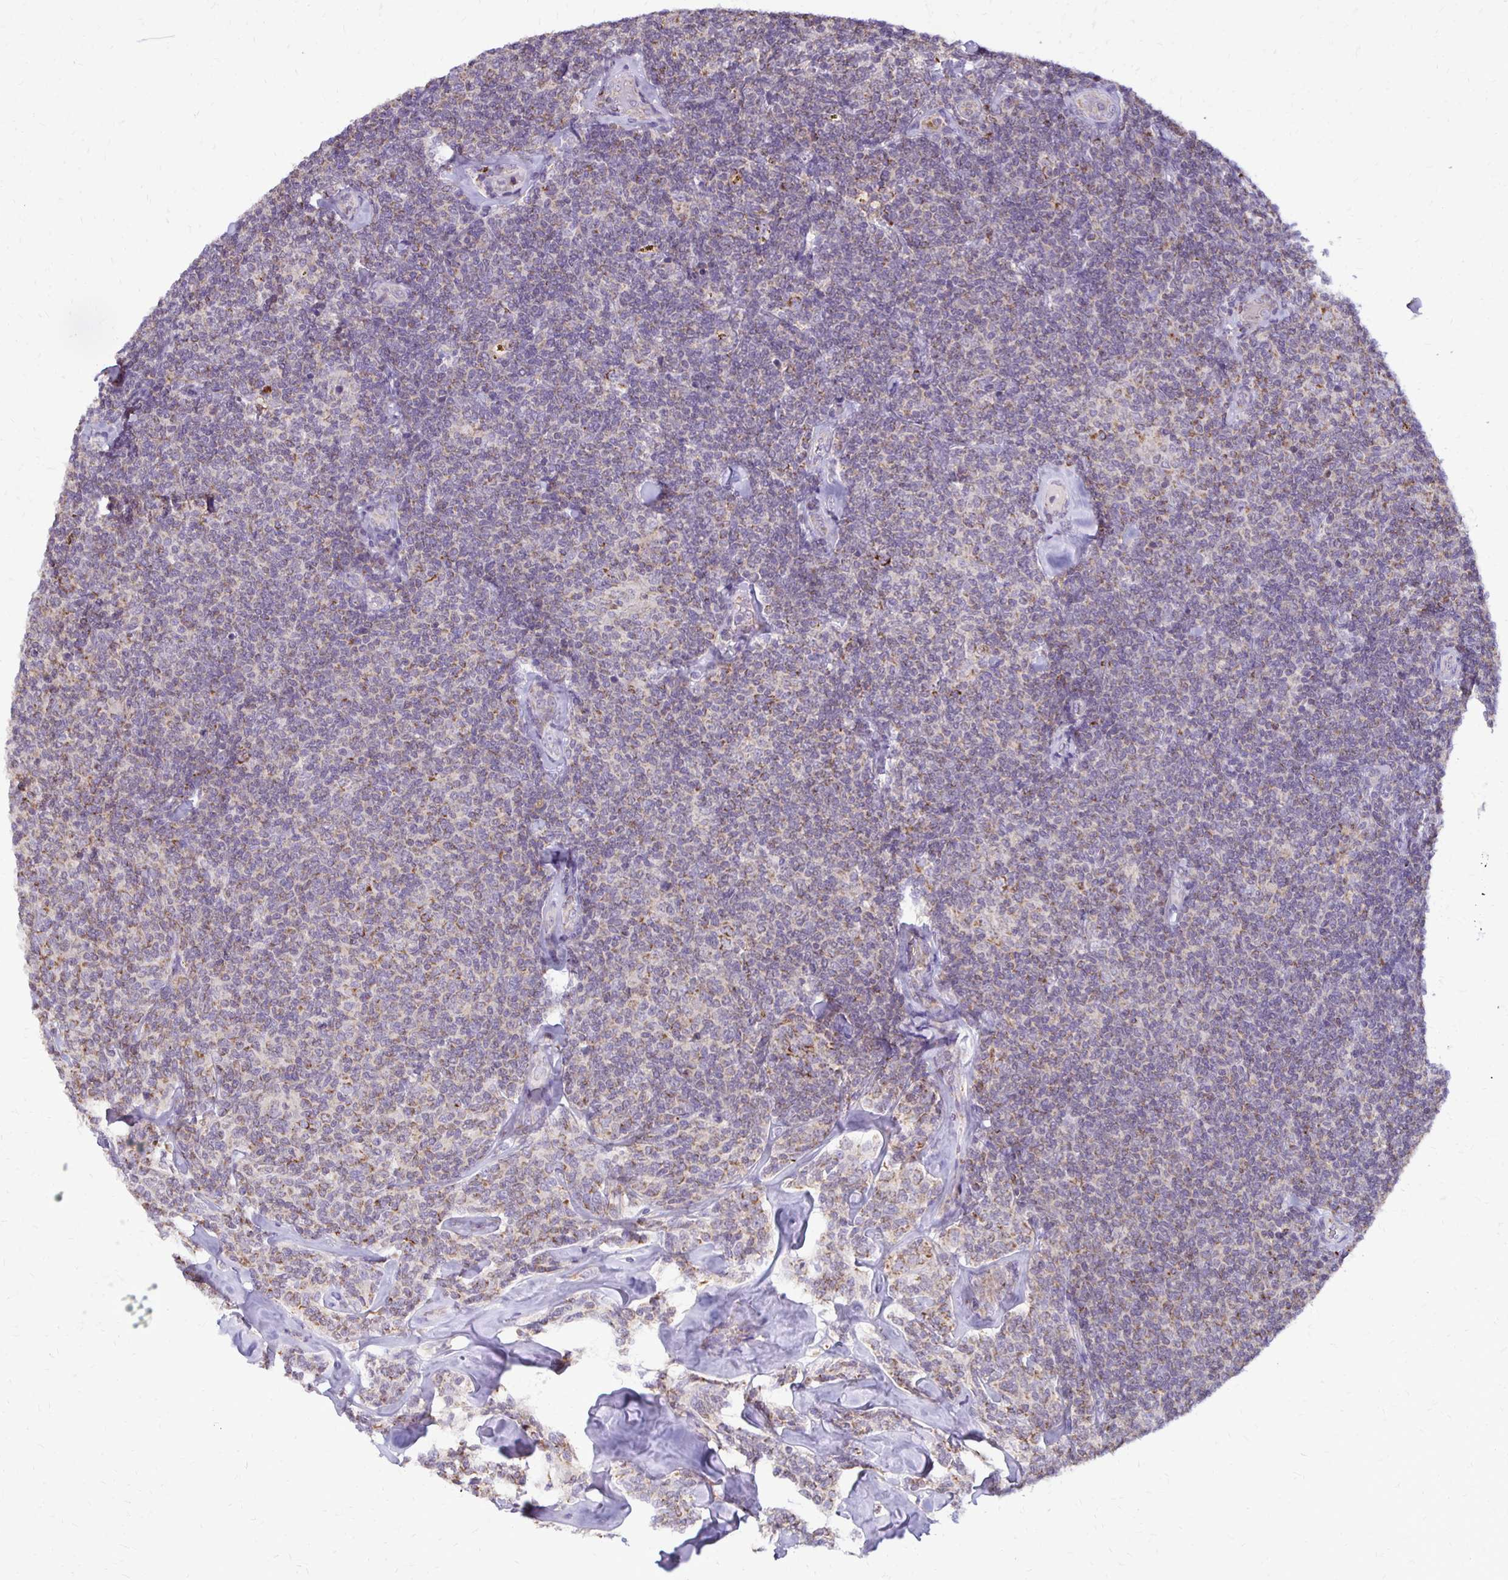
{"staining": {"intensity": "moderate", "quantity": "<25%", "location": "cytoplasmic/membranous"}, "tissue": "lymphoma", "cell_type": "Tumor cells", "image_type": "cancer", "snomed": [{"axis": "morphology", "description": "Malignant lymphoma, non-Hodgkin's type, Low grade"}, {"axis": "topography", "description": "Lymph node"}], "caption": "Protein staining of lymphoma tissue reveals moderate cytoplasmic/membranous staining in about <25% of tumor cells.", "gene": "IER3", "patient": {"sex": "female", "age": 56}}